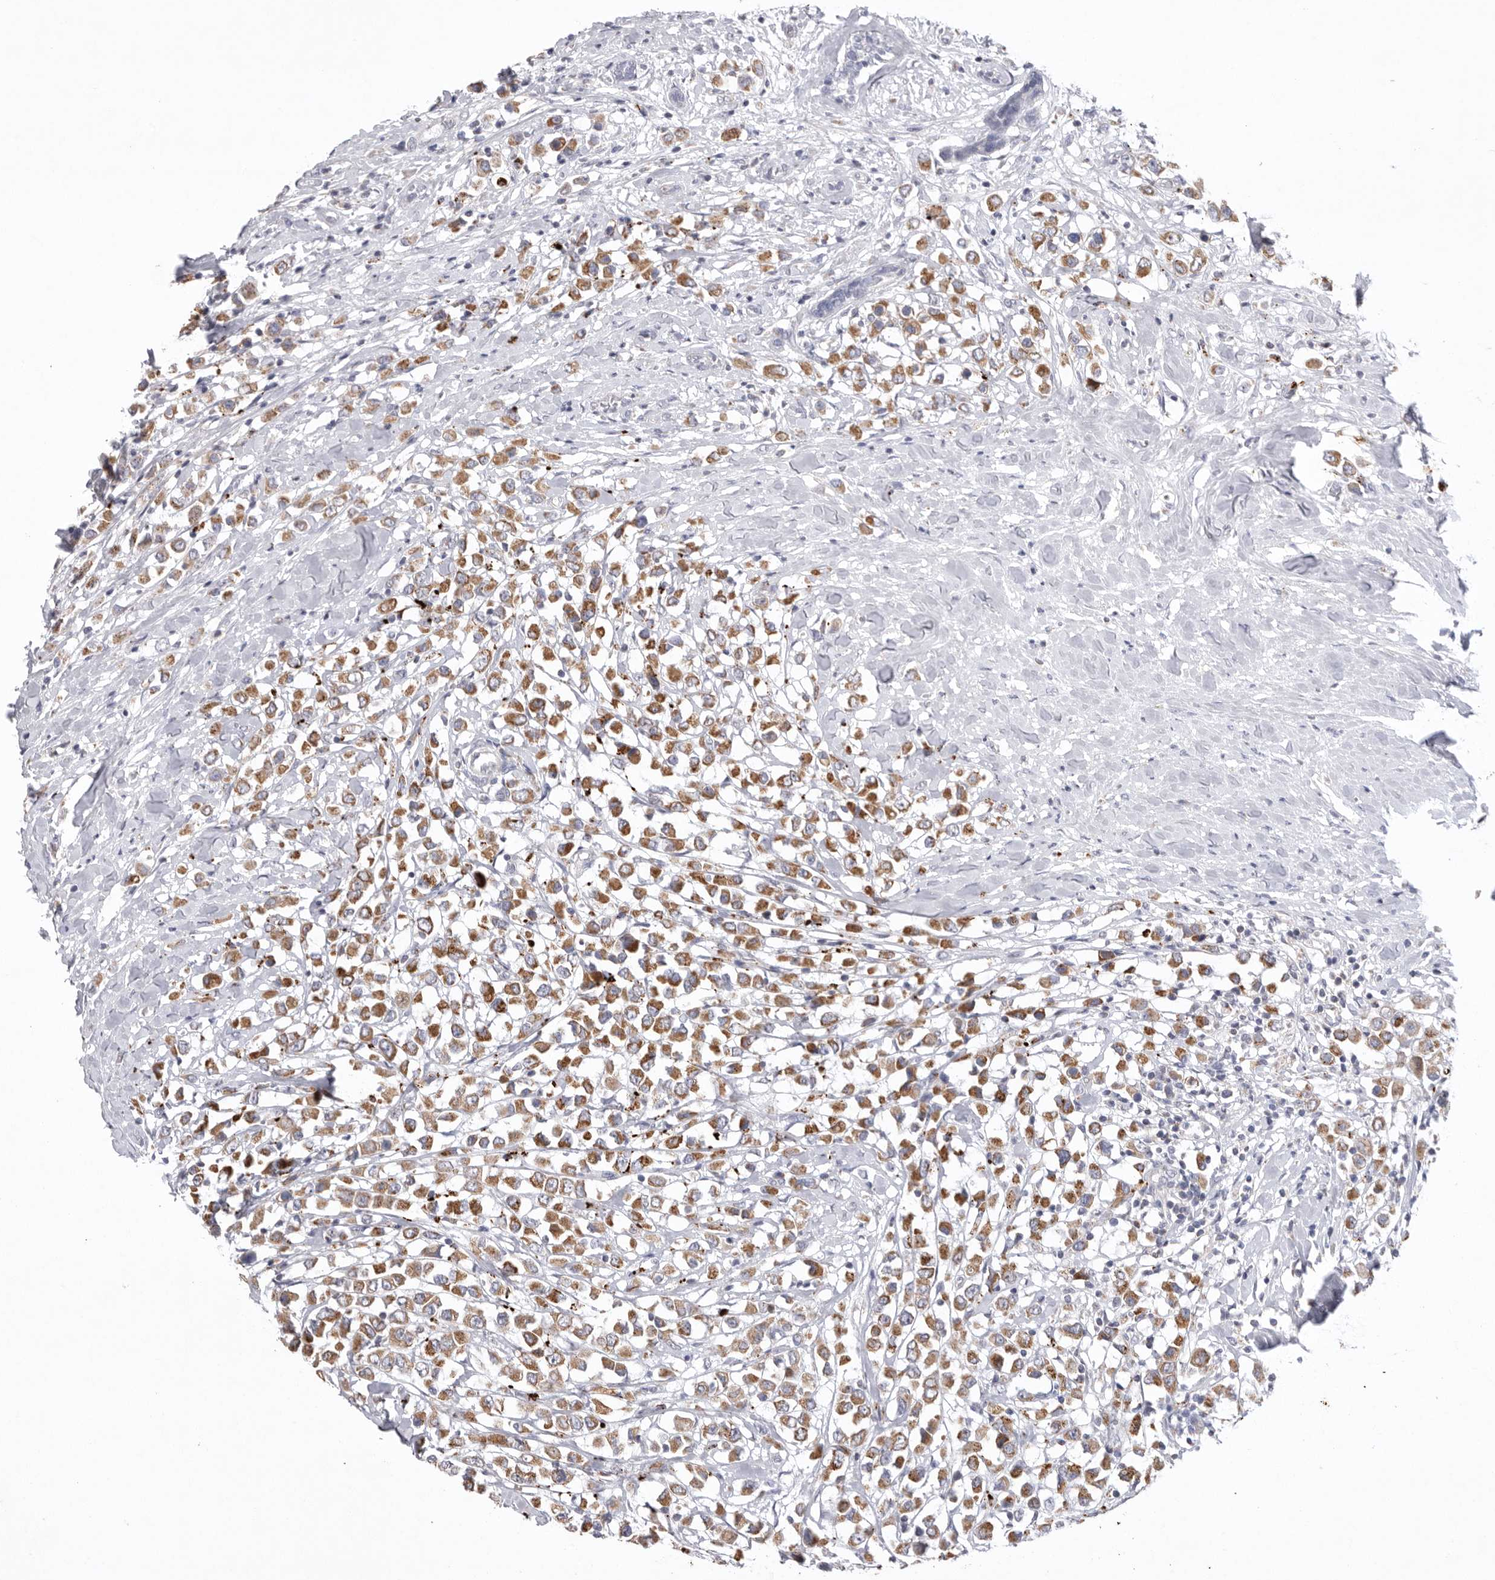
{"staining": {"intensity": "moderate", "quantity": ">75%", "location": "cytoplasmic/membranous"}, "tissue": "breast cancer", "cell_type": "Tumor cells", "image_type": "cancer", "snomed": [{"axis": "morphology", "description": "Duct carcinoma"}, {"axis": "topography", "description": "Breast"}], "caption": "The photomicrograph displays a brown stain indicating the presence of a protein in the cytoplasmic/membranous of tumor cells in breast cancer (infiltrating ductal carcinoma).", "gene": "VDAC3", "patient": {"sex": "female", "age": 61}}